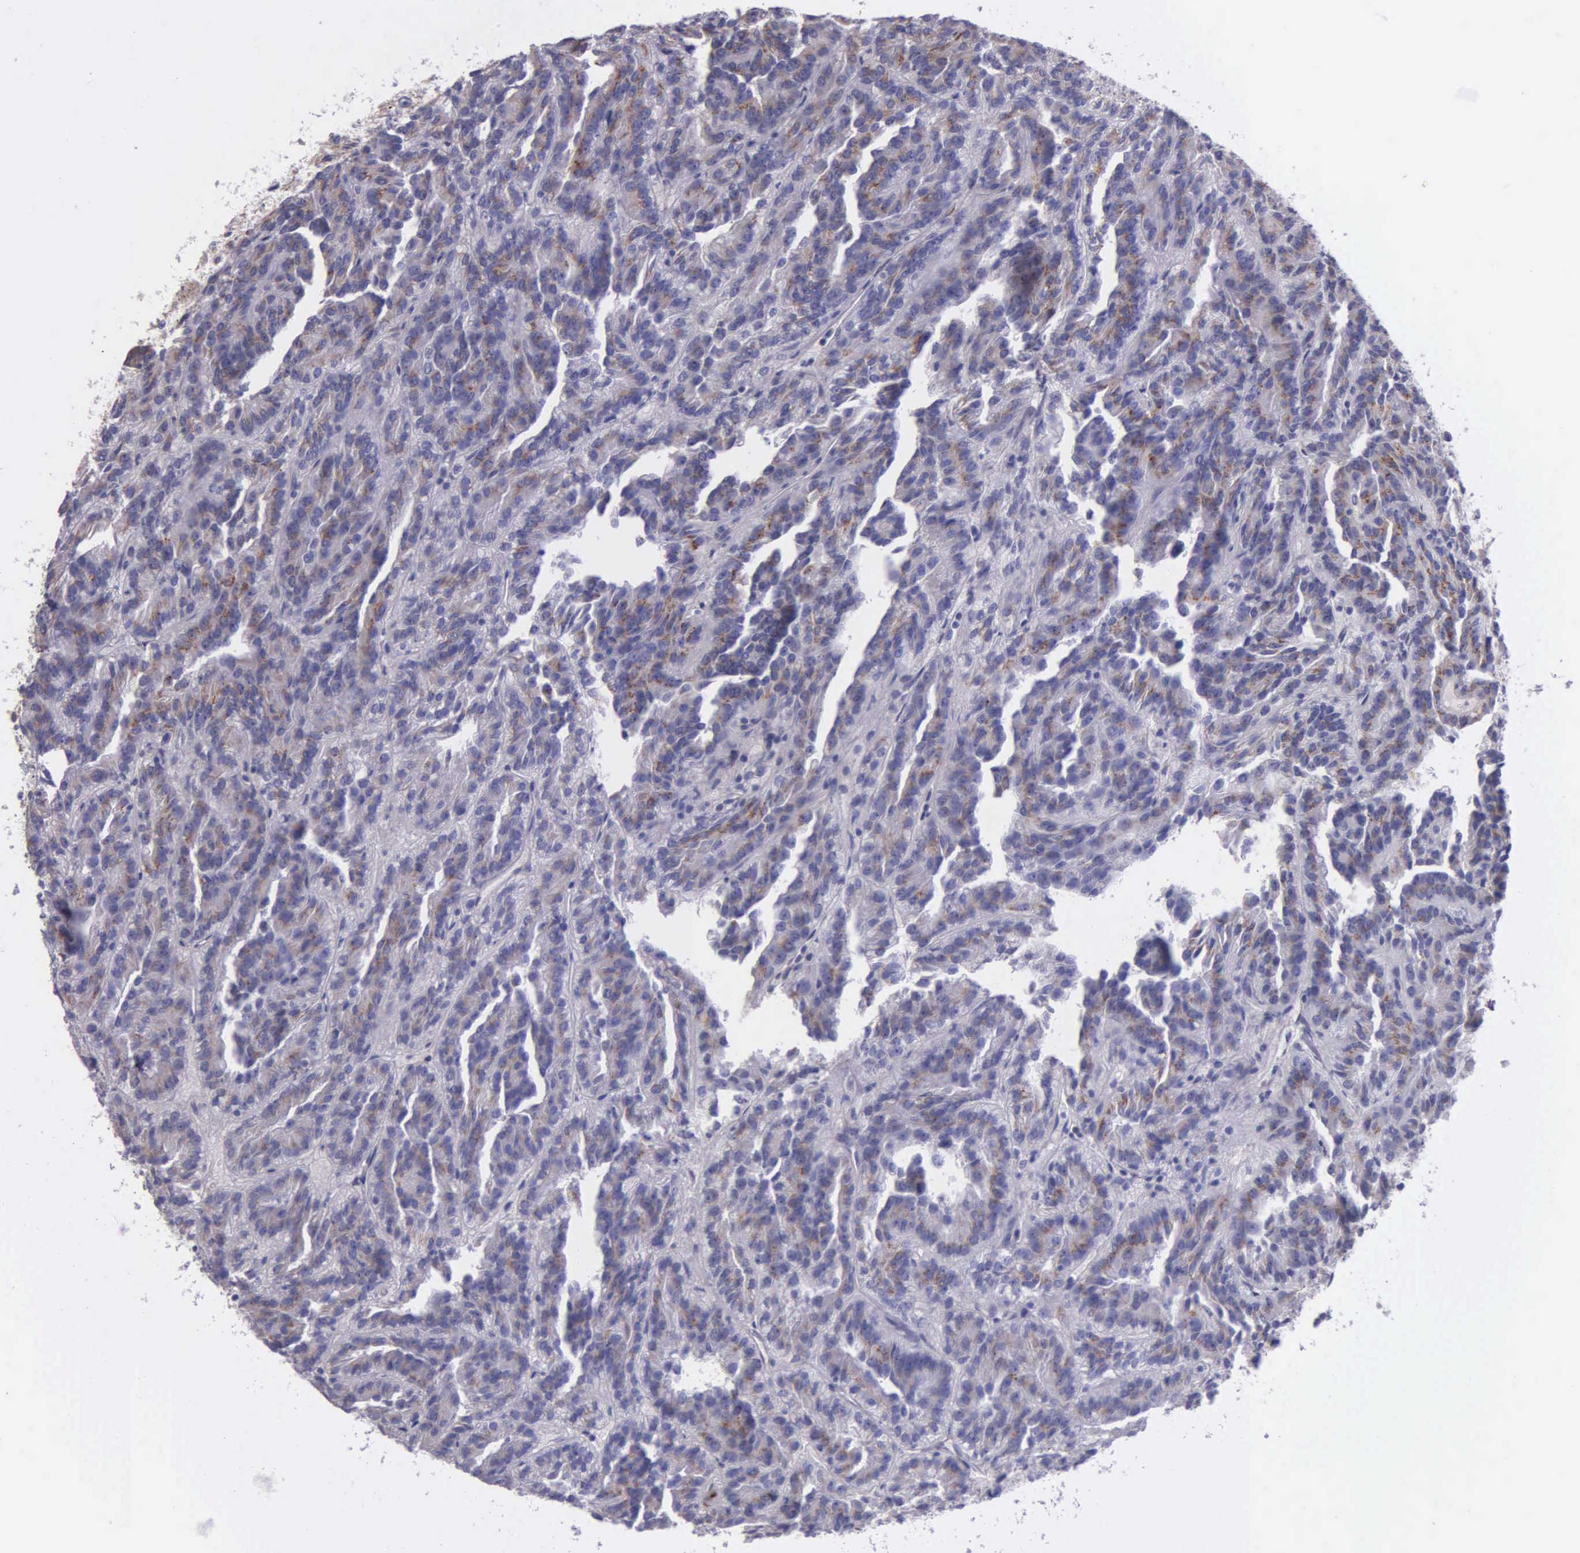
{"staining": {"intensity": "negative", "quantity": "none", "location": "none"}, "tissue": "renal cancer", "cell_type": "Tumor cells", "image_type": "cancer", "snomed": [{"axis": "morphology", "description": "Adenocarcinoma, NOS"}, {"axis": "topography", "description": "Kidney"}], "caption": "Tumor cells are negative for protein expression in human adenocarcinoma (renal). The staining was performed using DAB to visualize the protein expression in brown, while the nuclei were stained in blue with hematoxylin (Magnification: 20x).", "gene": "ZC3H12B", "patient": {"sex": "male", "age": 46}}